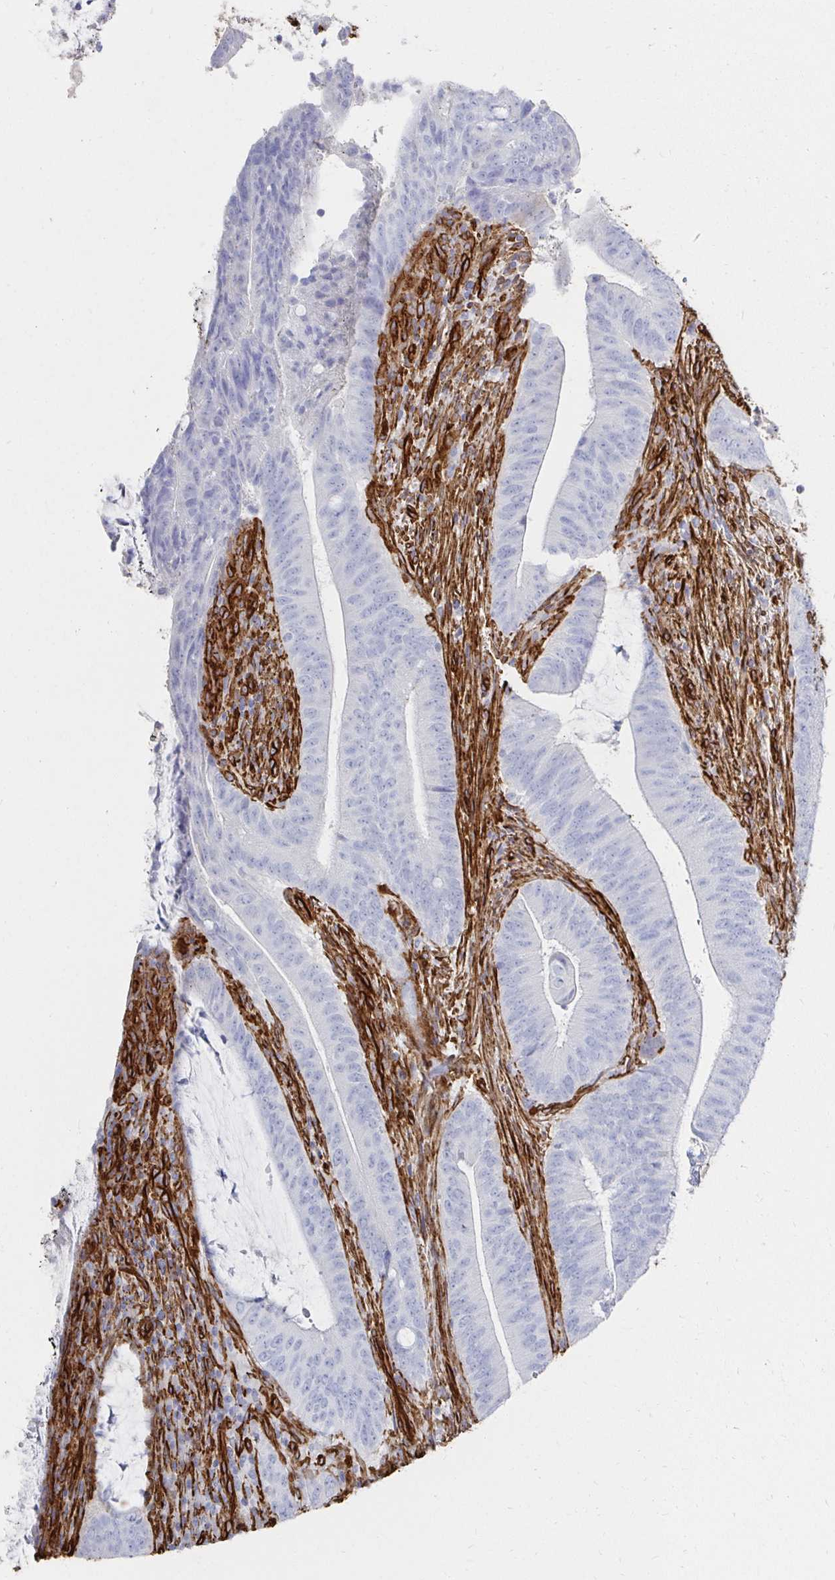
{"staining": {"intensity": "negative", "quantity": "none", "location": "none"}, "tissue": "colorectal cancer", "cell_type": "Tumor cells", "image_type": "cancer", "snomed": [{"axis": "morphology", "description": "Adenocarcinoma, NOS"}, {"axis": "topography", "description": "Colon"}], "caption": "High magnification brightfield microscopy of colorectal adenocarcinoma stained with DAB (brown) and counterstained with hematoxylin (blue): tumor cells show no significant expression. (DAB (3,3'-diaminobenzidine) IHC visualized using brightfield microscopy, high magnification).", "gene": "VIPR2", "patient": {"sex": "female", "age": 43}}